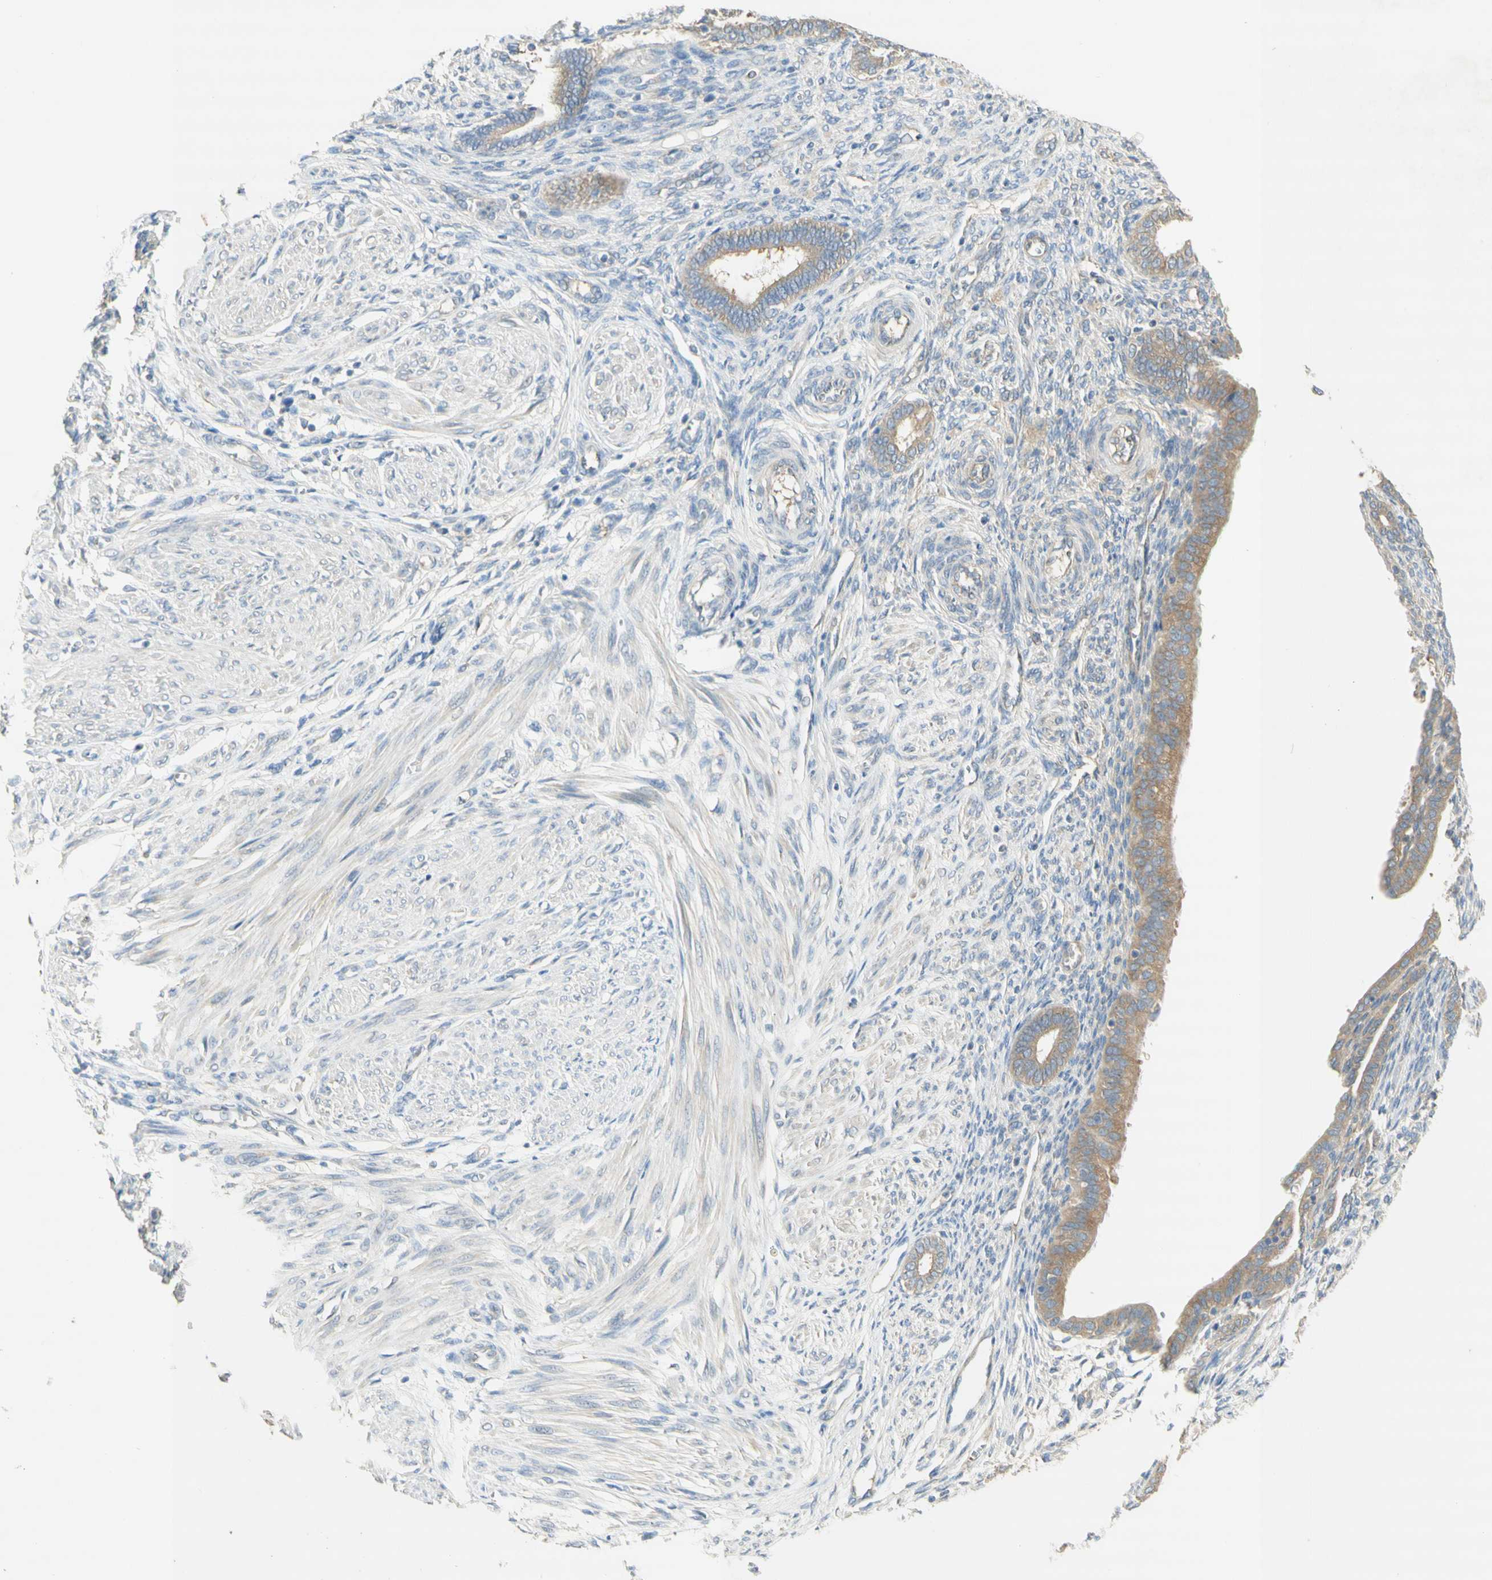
{"staining": {"intensity": "negative", "quantity": "none", "location": "none"}, "tissue": "endometrium", "cell_type": "Cells in endometrial stroma", "image_type": "normal", "snomed": [{"axis": "morphology", "description": "Normal tissue, NOS"}, {"axis": "topography", "description": "Endometrium"}], "caption": "DAB immunohistochemical staining of unremarkable endometrium demonstrates no significant positivity in cells in endometrial stroma.", "gene": "DYNC1H1", "patient": {"sex": "female", "age": 72}}